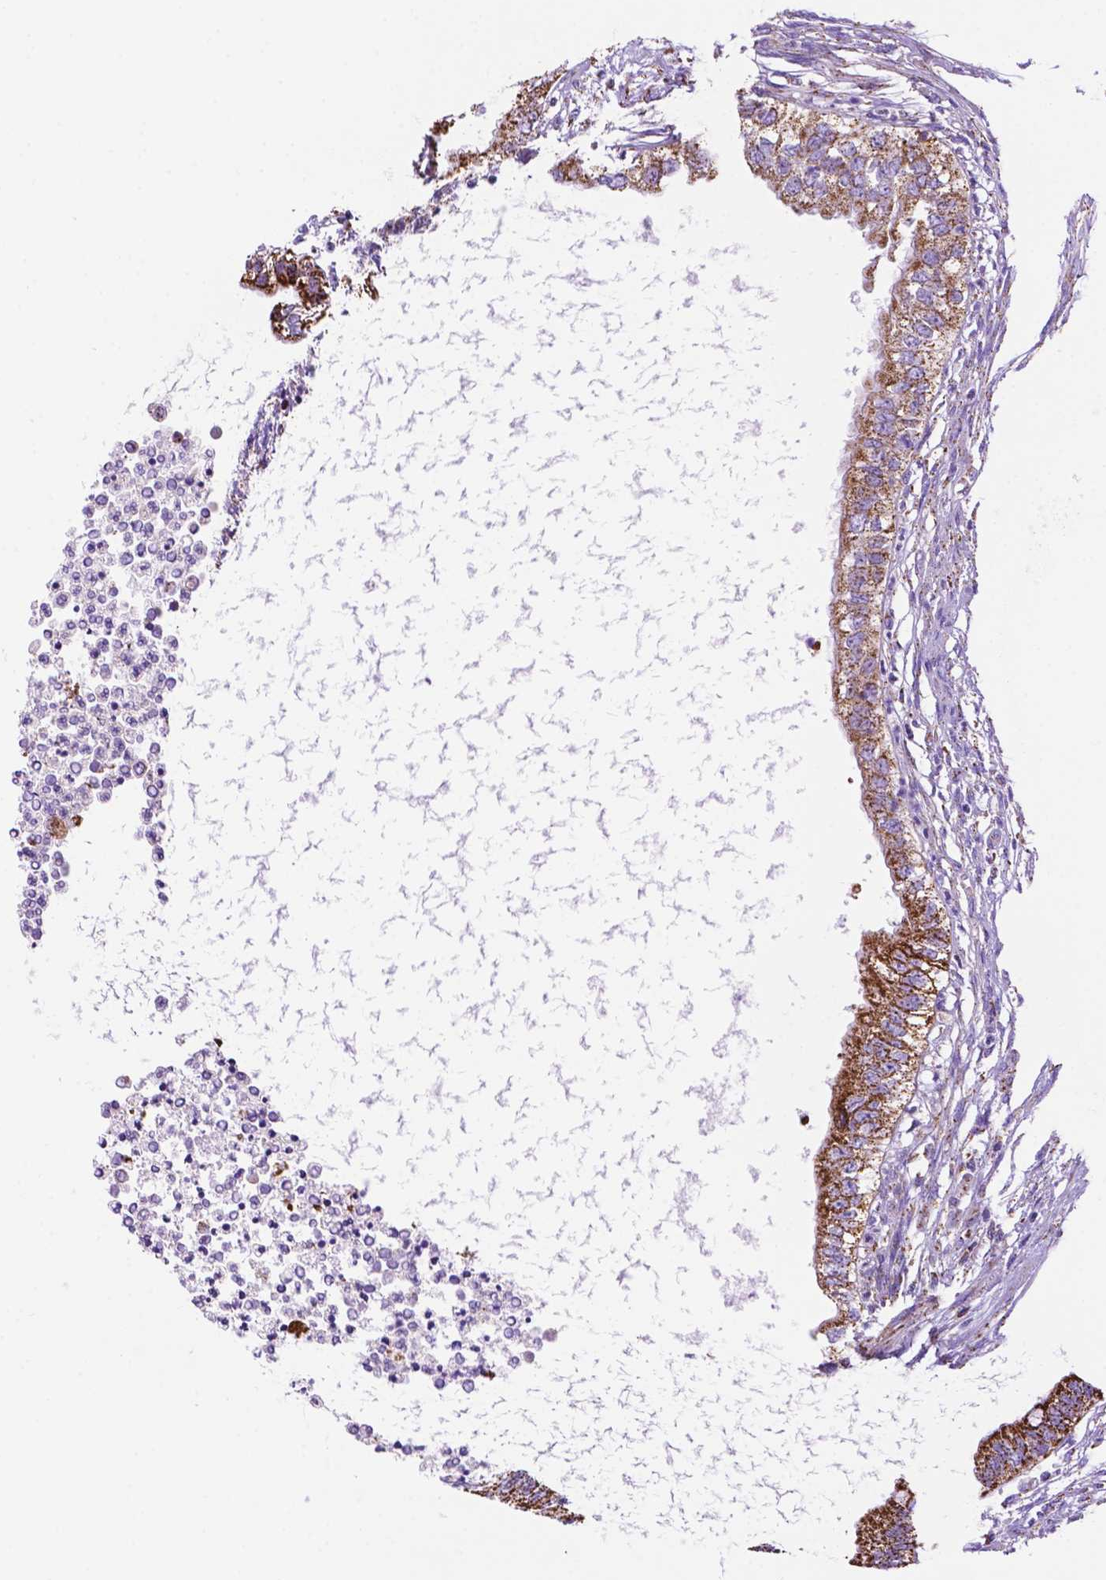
{"staining": {"intensity": "moderate", "quantity": ">75%", "location": "cytoplasmic/membranous"}, "tissue": "testis cancer", "cell_type": "Tumor cells", "image_type": "cancer", "snomed": [{"axis": "morphology", "description": "Carcinoma, Embryonal, NOS"}, {"axis": "topography", "description": "Testis"}], "caption": "High-magnification brightfield microscopy of testis cancer stained with DAB (3,3'-diaminobenzidine) (brown) and counterstained with hematoxylin (blue). tumor cells exhibit moderate cytoplasmic/membranous positivity is seen in approximately>75% of cells.", "gene": "GDPD5", "patient": {"sex": "male", "age": 26}}